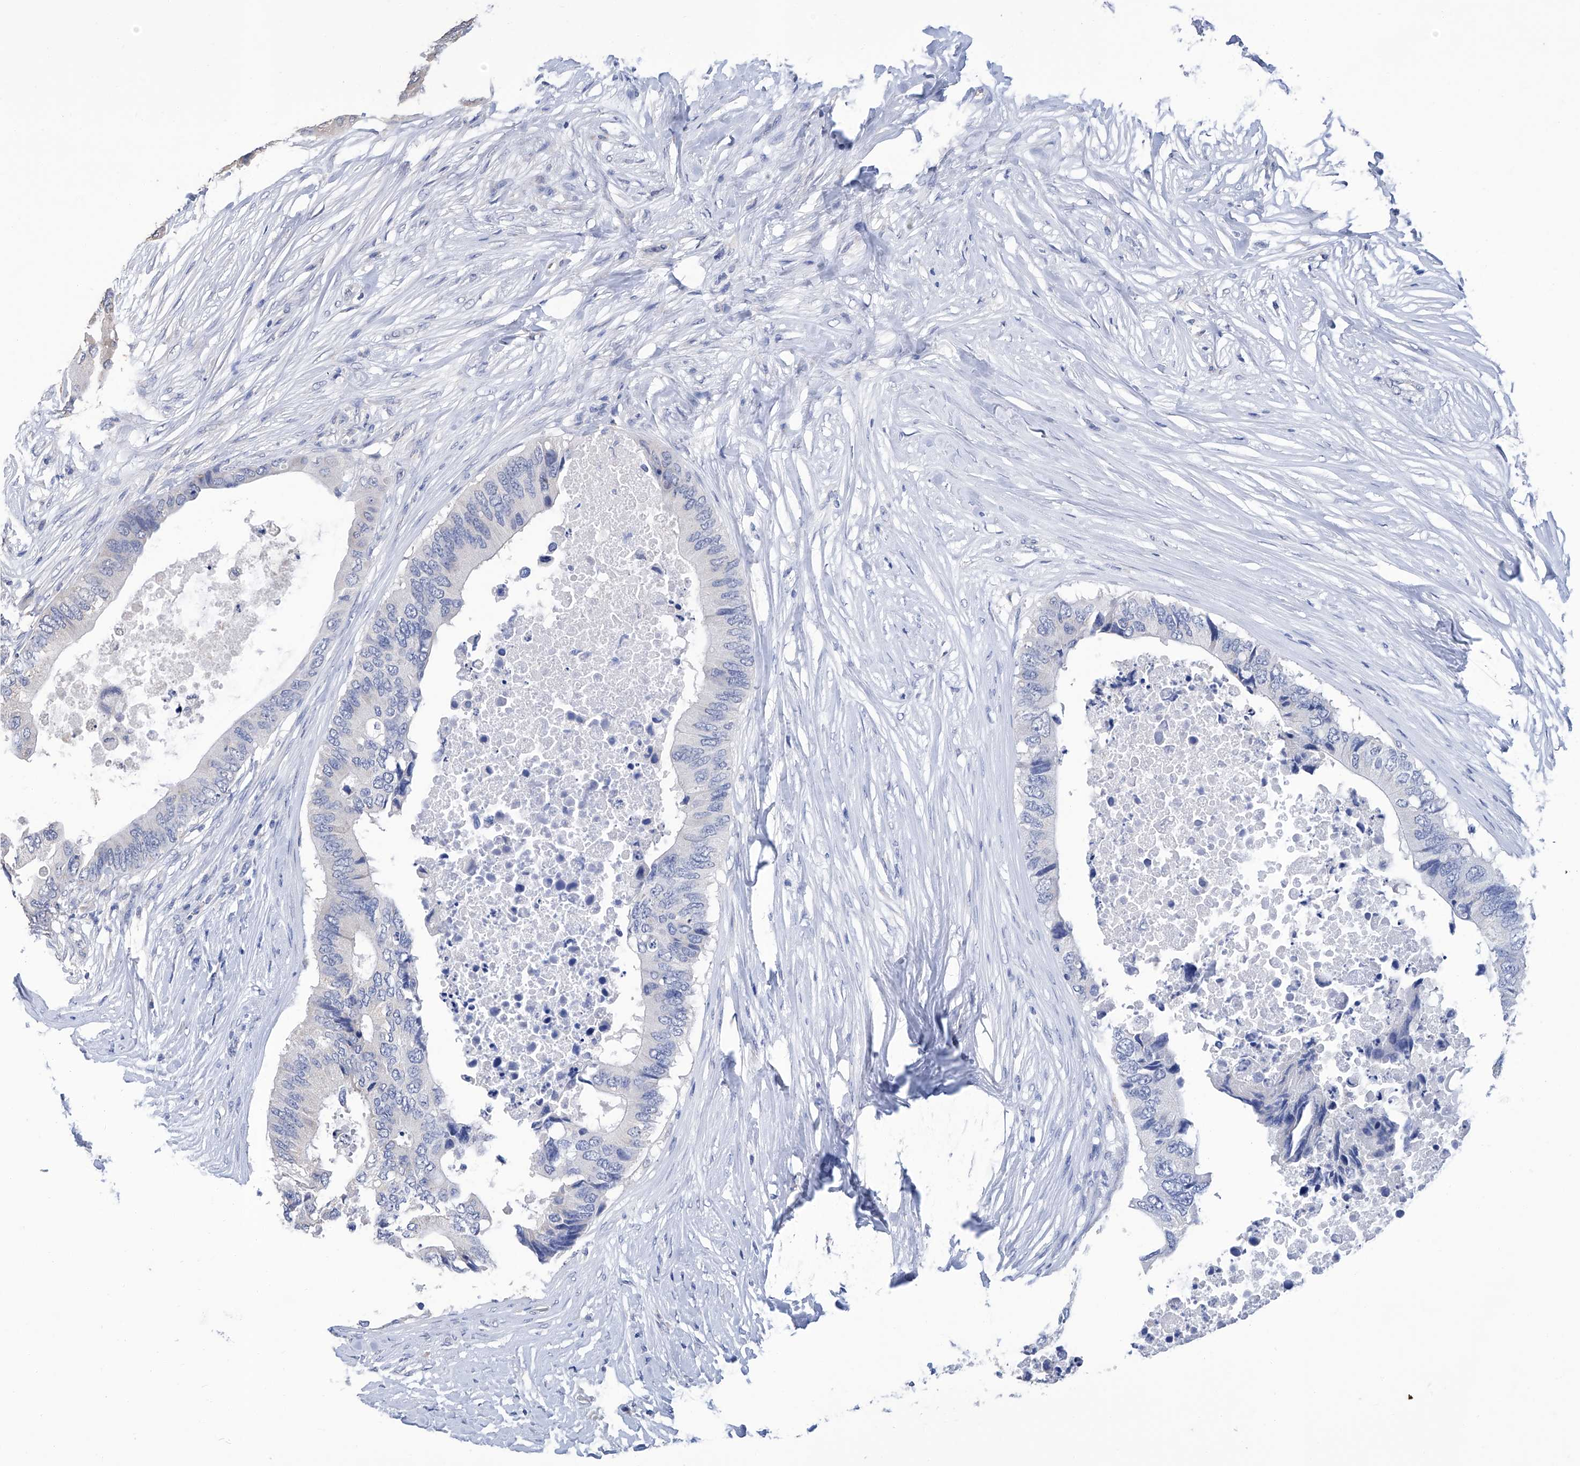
{"staining": {"intensity": "negative", "quantity": "none", "location": "none"}, "tissue": "colorectal cancer", "cell_type": "Tumor cells", "image_type": "cancer", "snomed": [{"axis": "morphology", "description": "Adenocarcinoma, NOS"}, {"axis": "topography", "description": "Colon"}], "caption": "Tumor cells are negative for brown protein staining in adenocarcinoma (colorectal).", "gene": "GPT", "patient": {"sex": "male", "age": 71}}